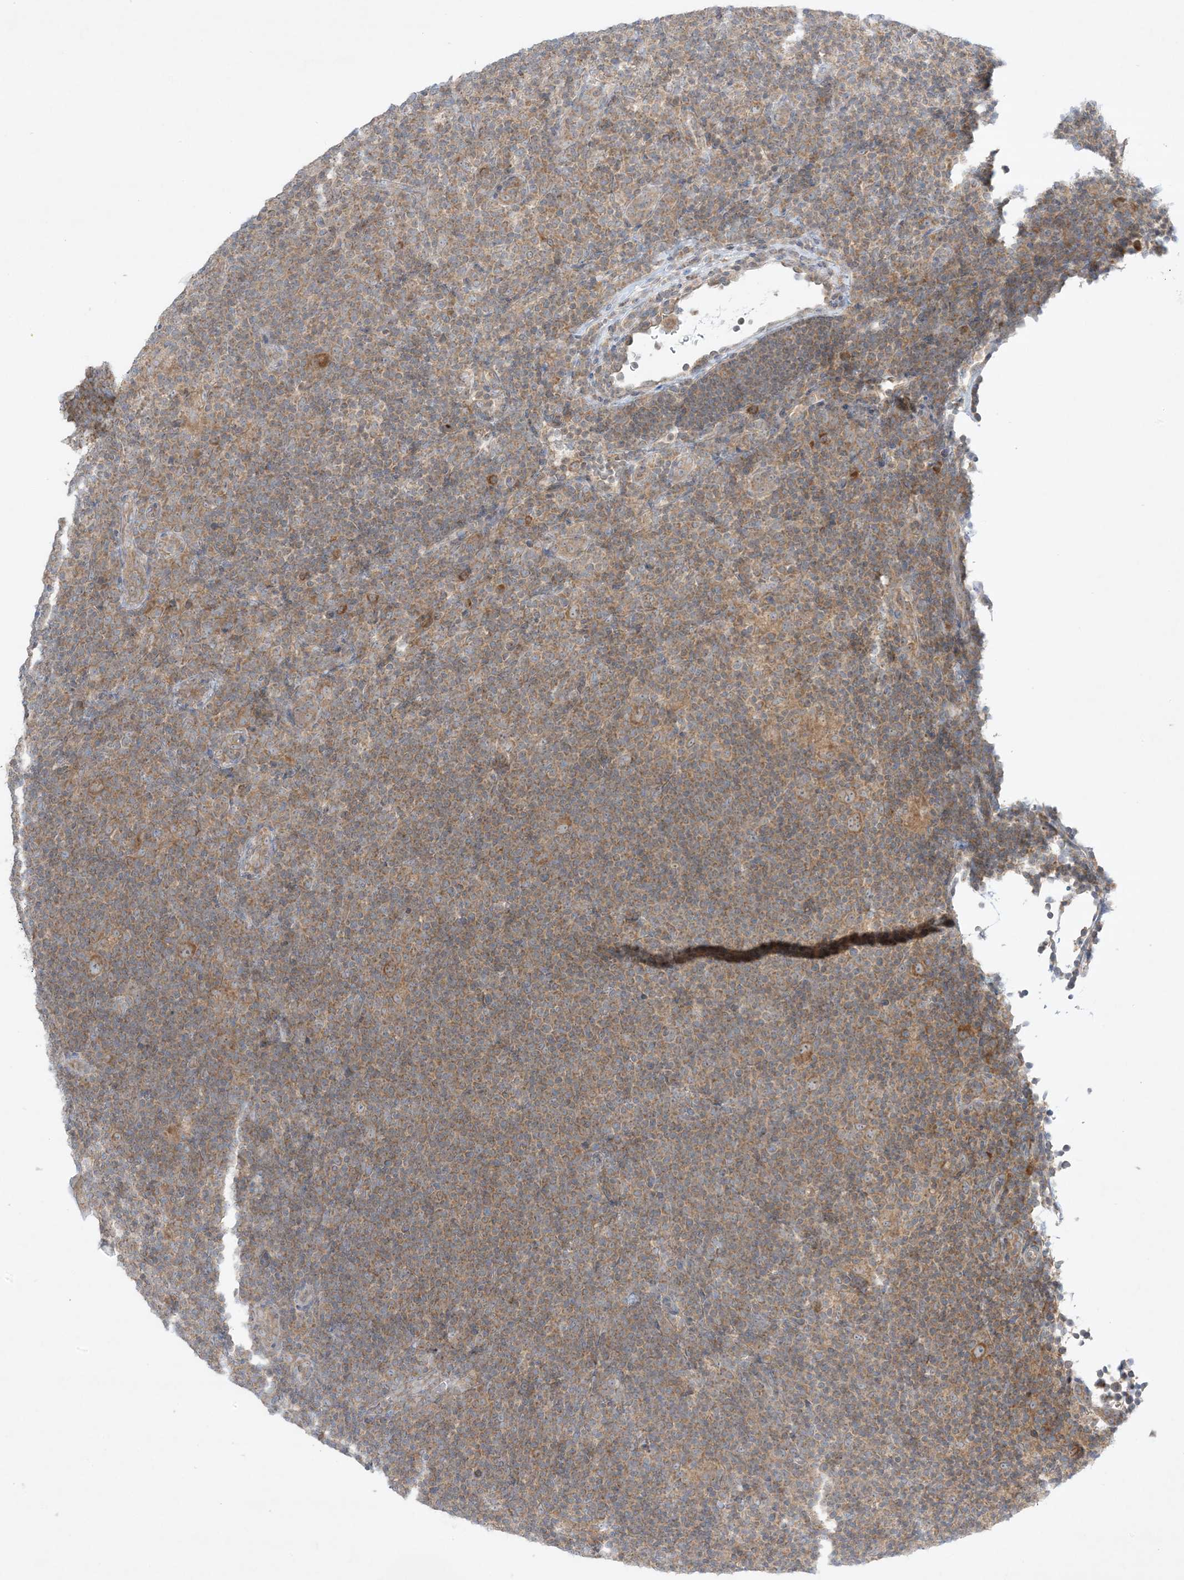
{"staining": {"intensity": "moderate", "quantity": ">75%", "location": "cytoplasmic/membranous"}, "tissue": "lymphoma", "cell_type": "Tumor cells", "image_type": "cancer", "snomed": [{"axis": "morphology", "description": "Hodgkin's disease, NOS"}, {"axis": "topography", "description": "Lymph node"}], "caption": "Approximately >75% of tumor cells in human Hodgkin's disease display moderate cytoplasmic/membranous protein positivity as visualized by brown immunohistochemical staining.", "gene": "RPP40", "patient": {"sex": "female", "age": 57}}